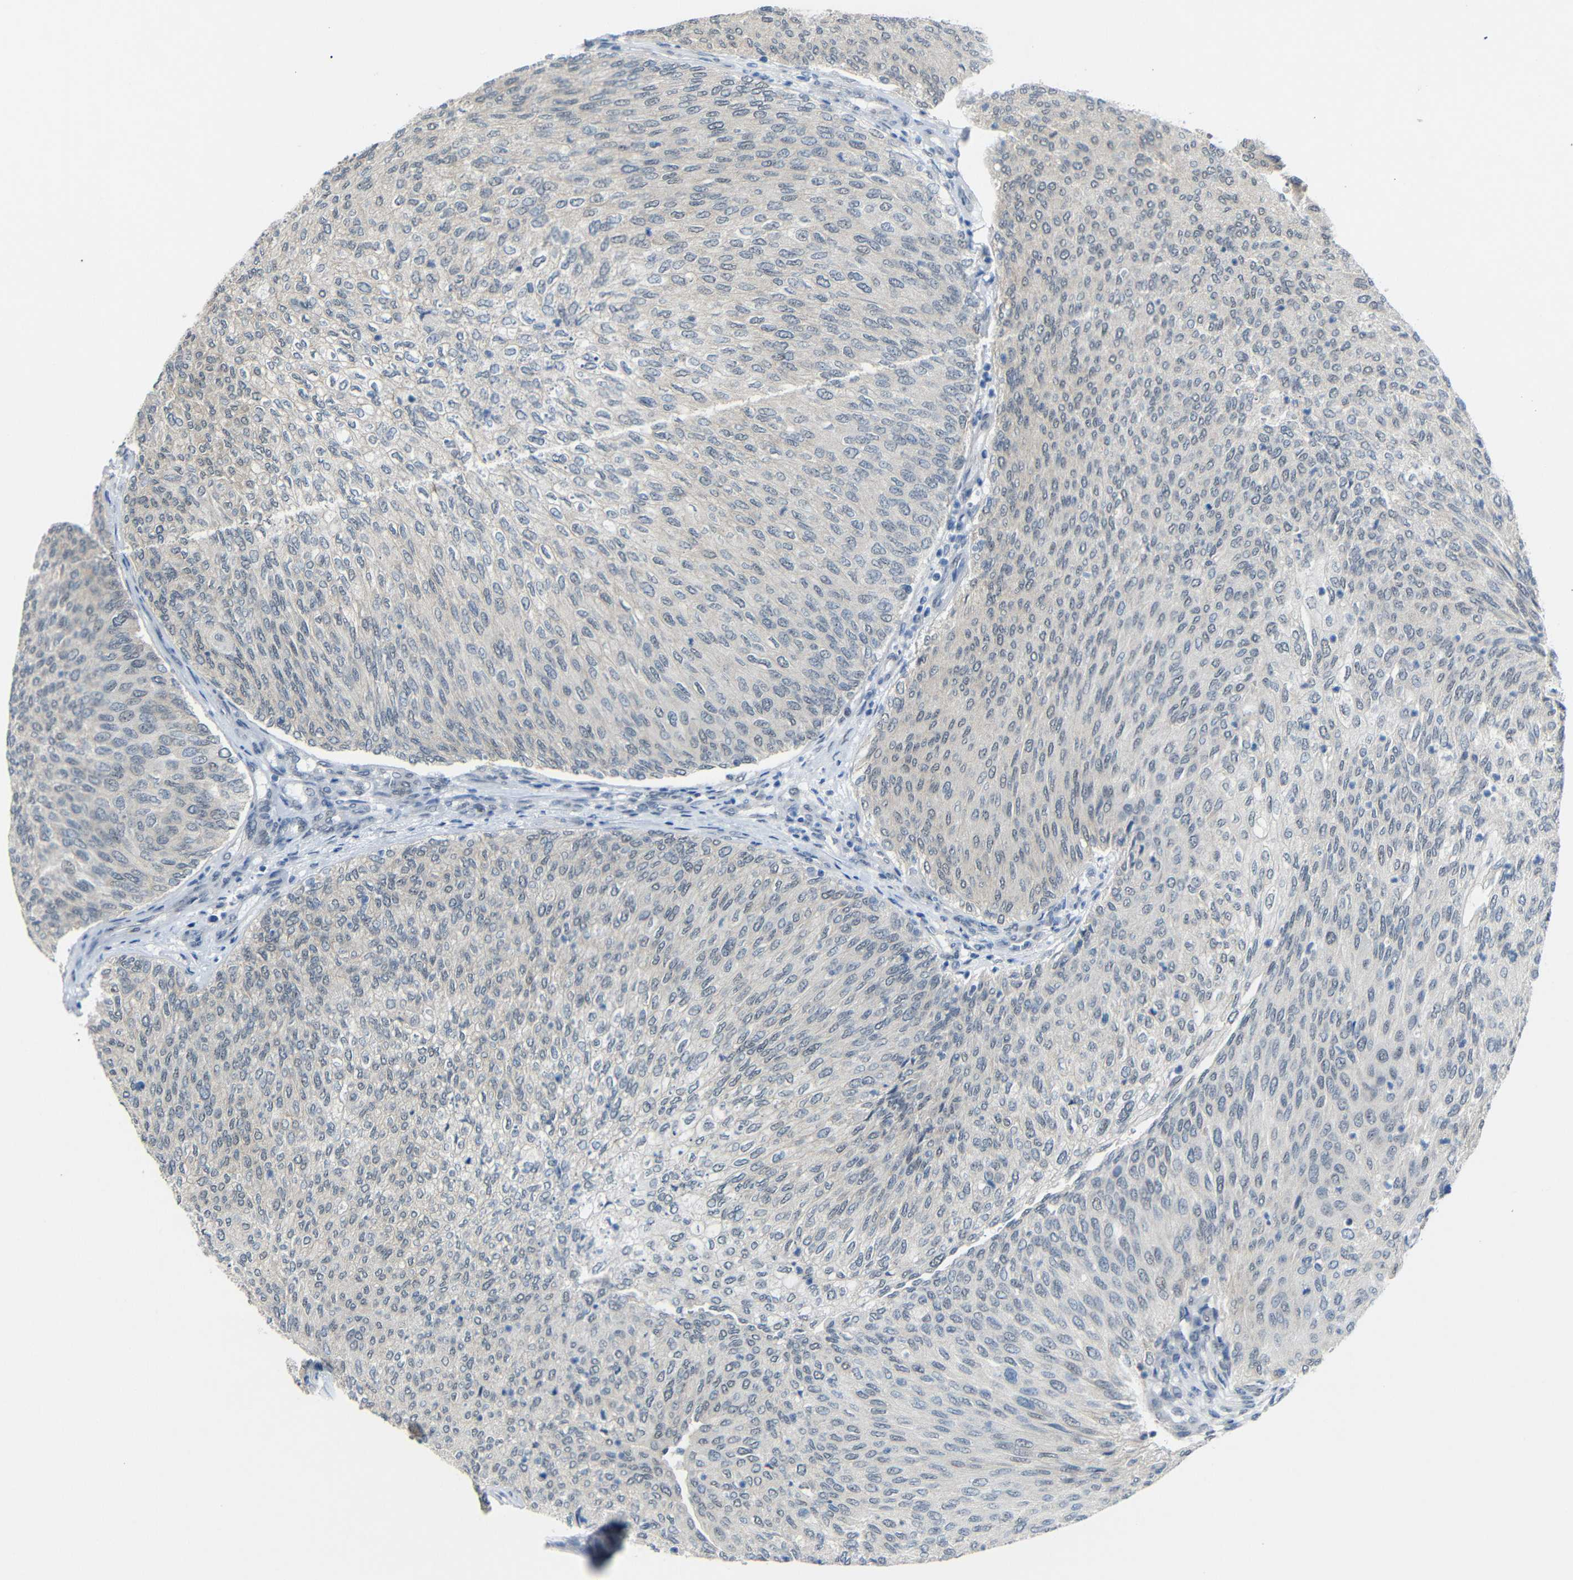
{"staining": {"intensity": "negative", "quantity": "none", "location": "none"}, "tissue": "urothelial cancer", "cell_type": "Tumor cells", "image_type": "cancer", "snomed": [{"axis": "morphology", "description": "Urothelial carcinoma, Low grade"}, {"axis": "topography", "description": "Urinary bladder"}], "caption": "Immunohistochemistry of human low-grade urothelial carcinoma shows no expression in tumor cells.", "gene": "GPR158", "patient": {"sex": "female", "age": 79}}